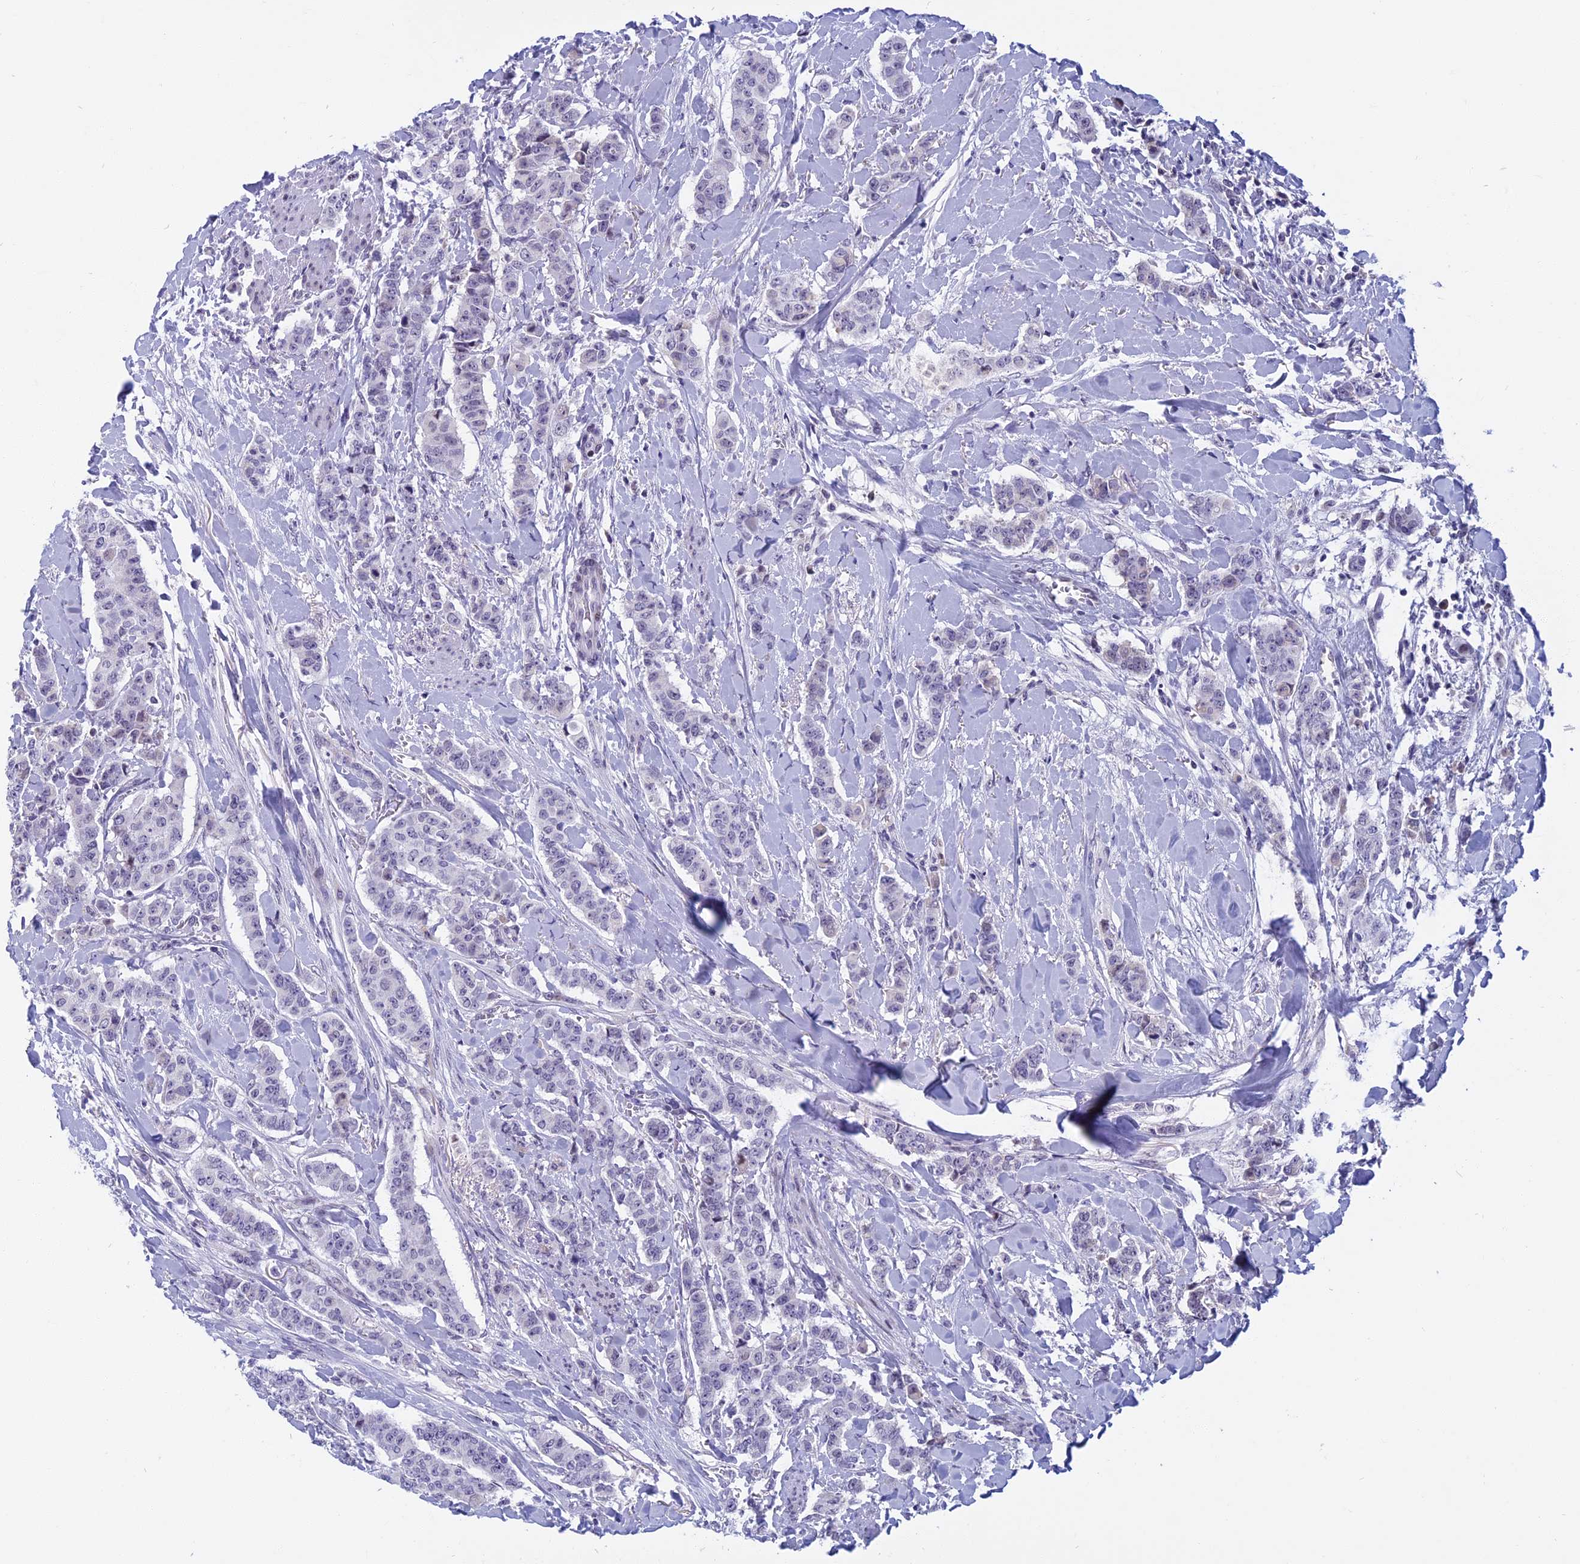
{"staining": {"intensity": "negative", "quantity": "none", "location": "none"}, "tissue": "breast cancer", "cell_type": "Tumor cells", "image_type": "cancer", "snomed": [{"axis": "morphology", "description": "Duct carcinoma"}, {"axis": "topography", "description": "Breast"}], "caption": "Immunohistochemistry (IHC) of infiltrating ductal carcinoma (breast) exhibits no expression in tumor cells. The staining was performed using DAB (3,3'-diaminobenzidine) to visualize the protein expression in brown, while the nuclei were stained in blue with hematoxylin (Magnification: 20x).", "gene": "CDC7", "patient": {"sex": "female", "age": 40}}